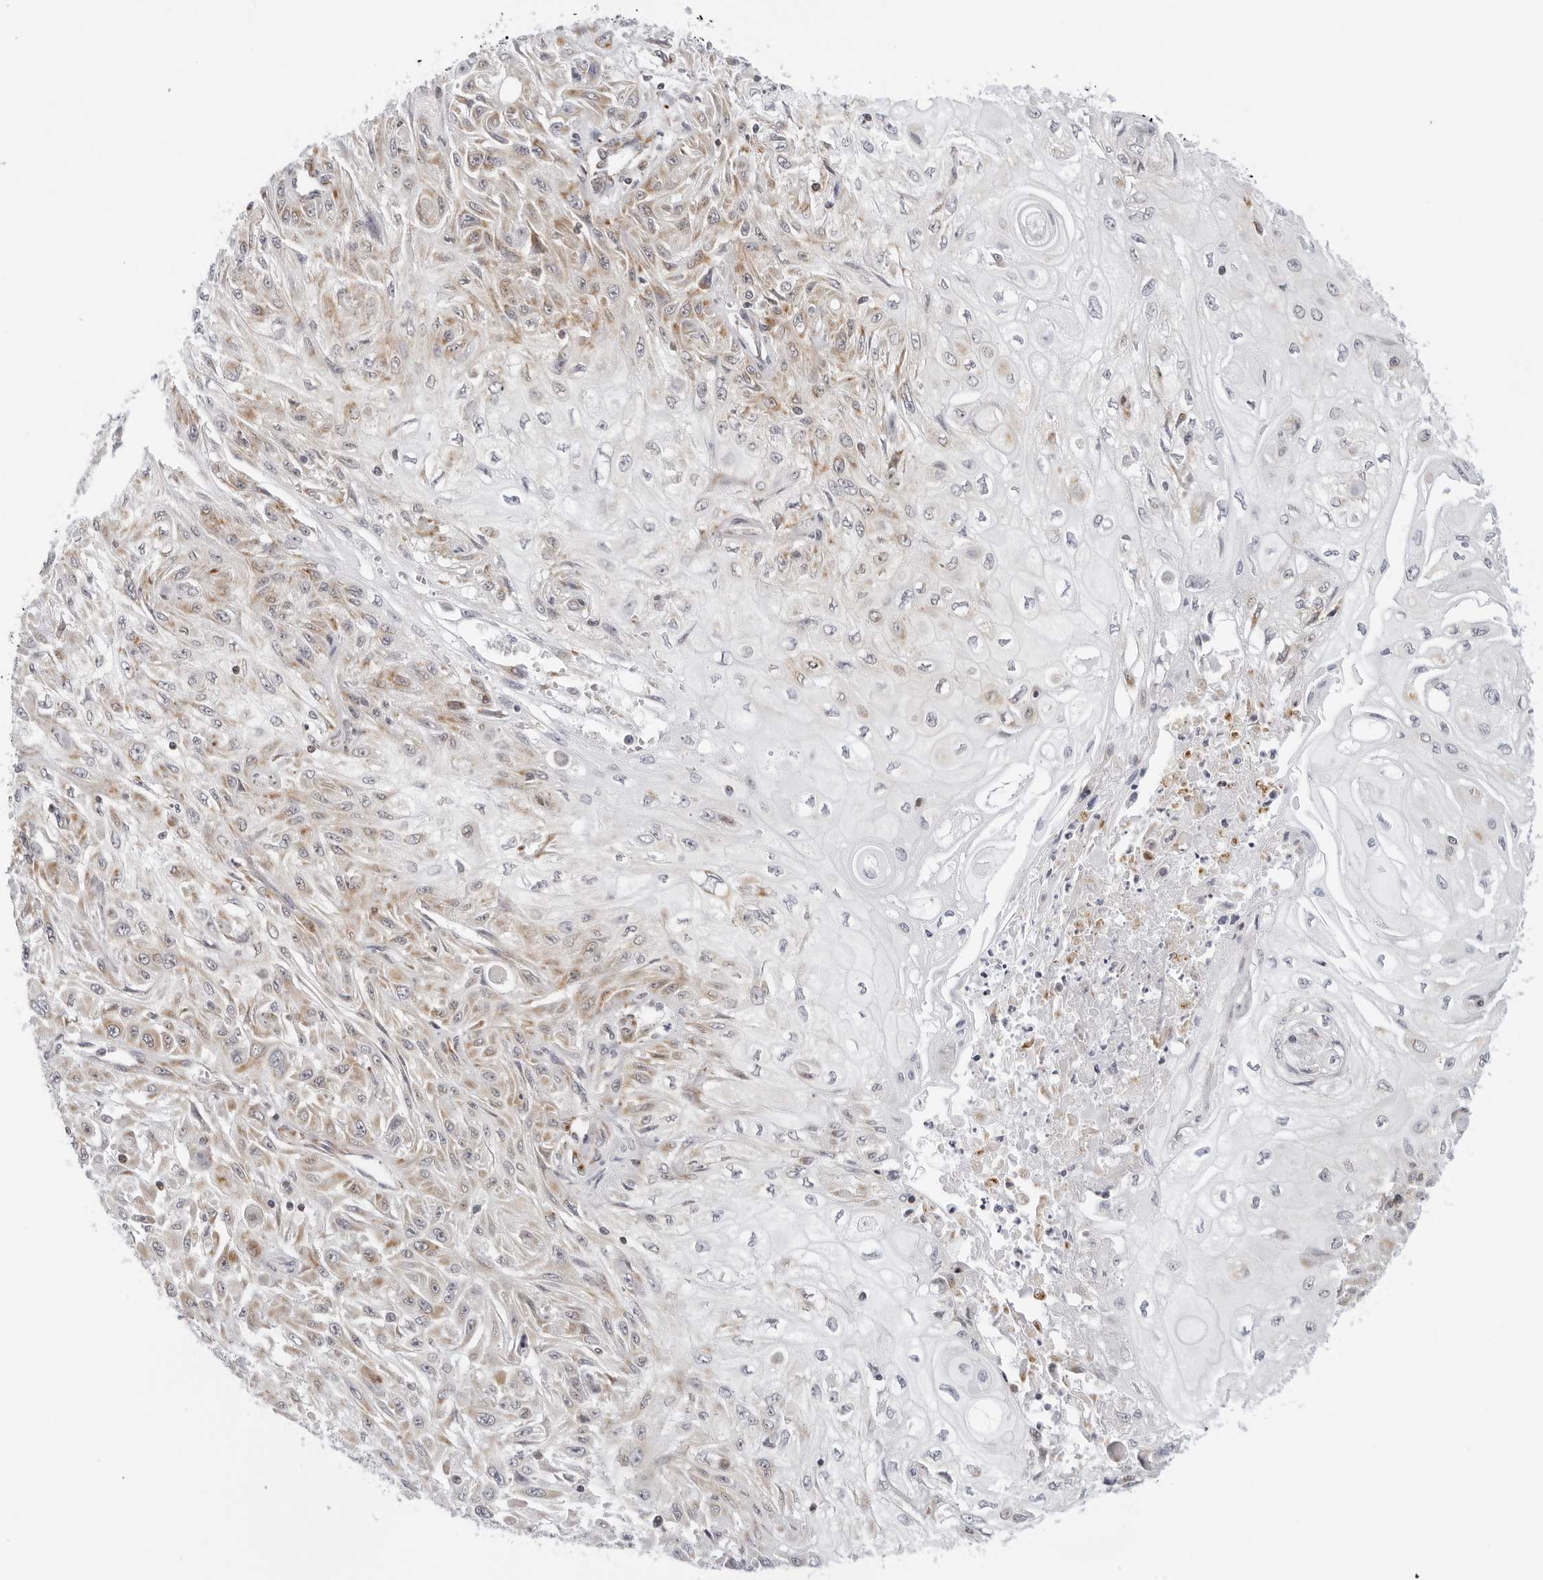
{"staining": {"intensity": "moderate", "quantity": "25%-75%", "location": "cytoplasmic/membranous"}, "tissue": "skin cancer", "cell_type": "Tumor cells", "image_type": "cancer", "snomed": [{"axis": "morphology", "description": "Squamous cell carcinoma, NOS"}, {"axis": "morphology", "description": "Squamous cell carcinoma, metastatic, NOS"}, {"axis": "topography", "description": "Skin"}, {"axis": "topography", "description": "Lymph node"}], "caption": "This is a micrograph of immunohistochemistry staining of skin cancer (metastatic squamous cell carcinoma), which shows moderate expression in the cytoplasmic/membranous of tumor cells.", "gene": "CIART", "patient": {"sex": "male", "age": 75}}